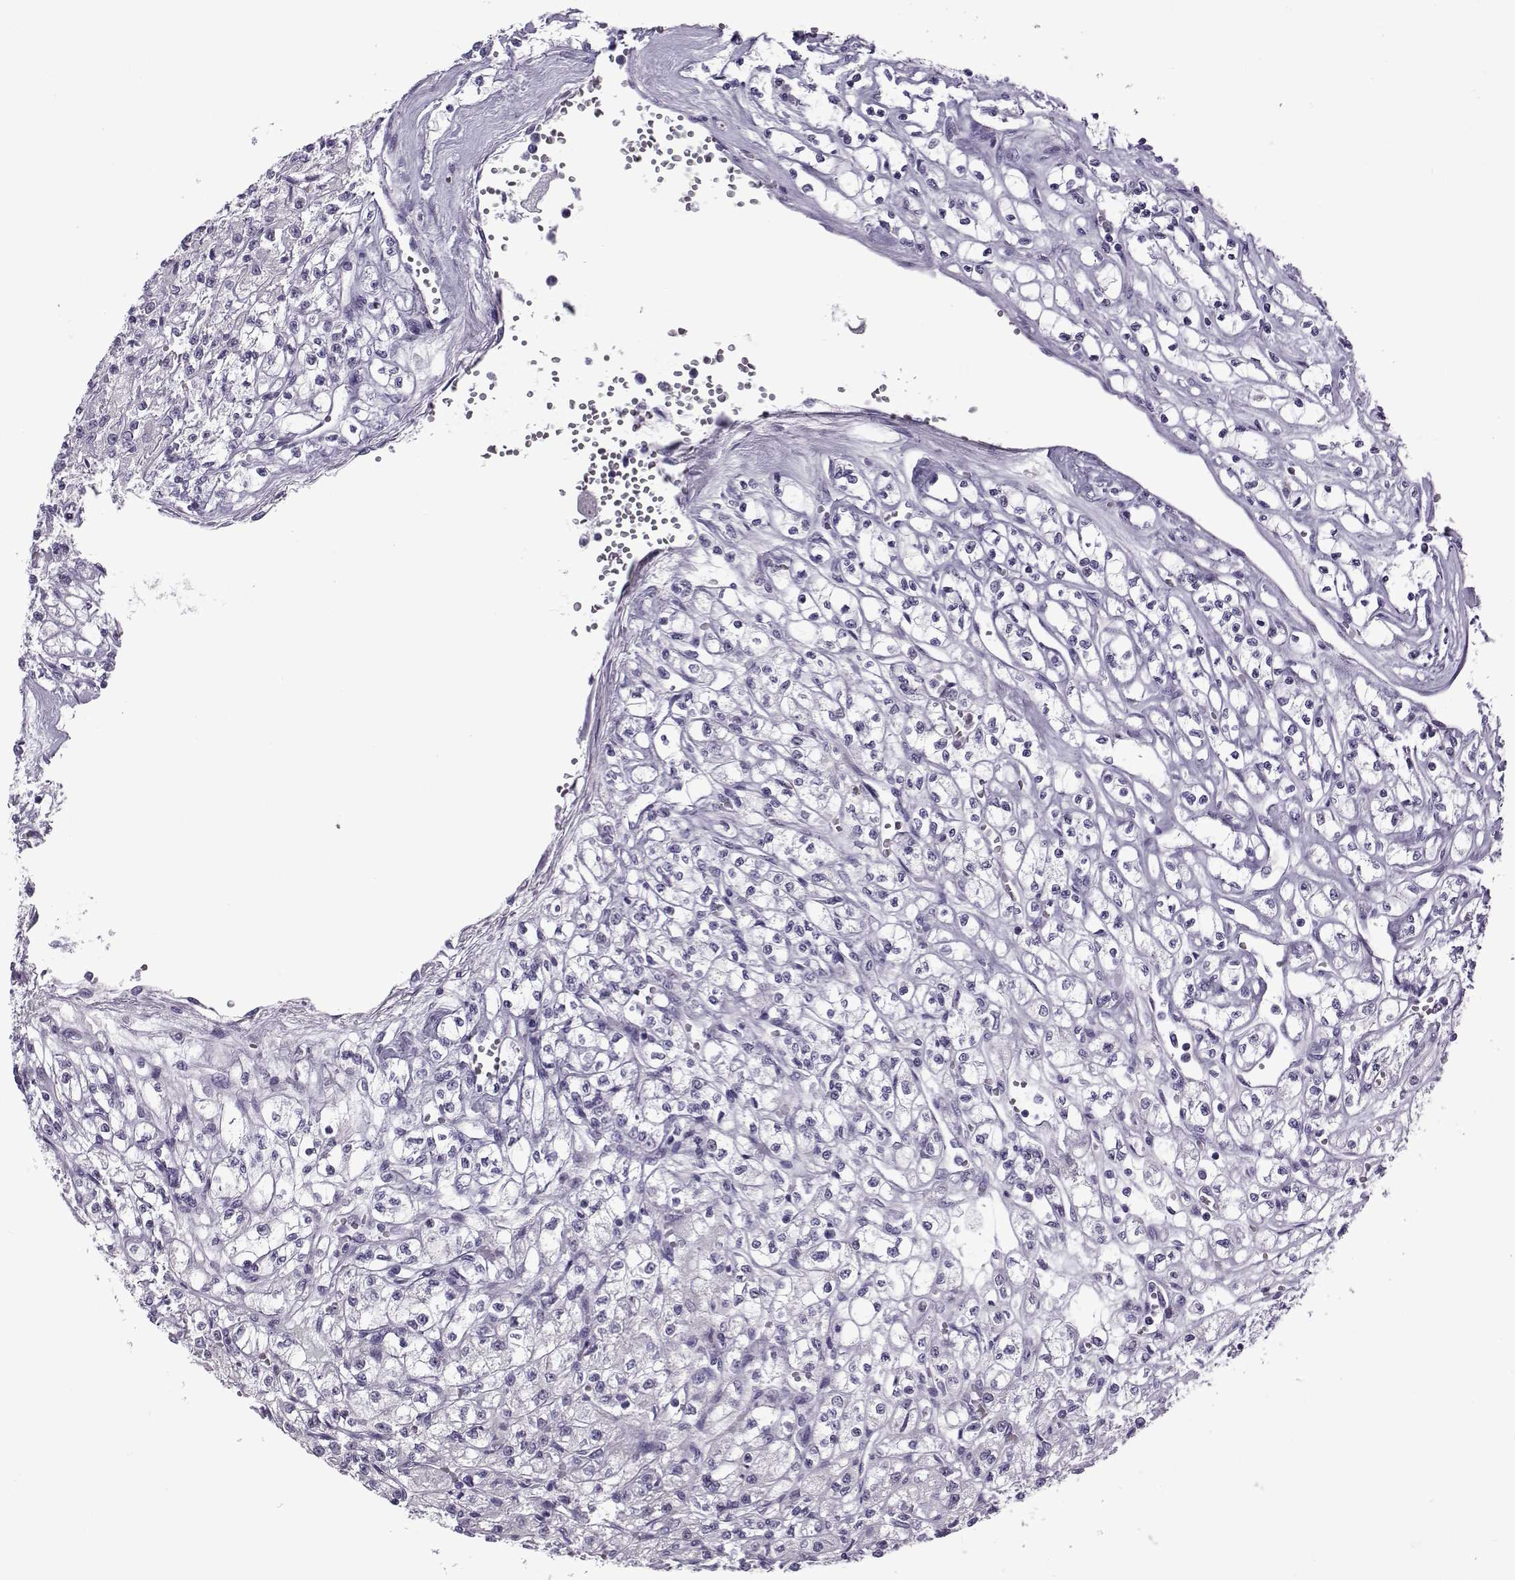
{"staining": {"intensity": "moderate", "quantity": "<25%", "location": "nuclear"}, "tissue": "renal cancer", "cell_type": "Tumor cells", "image_type": "cancer", "snomed": [{"axis": "morphology", "description": "Adenocarcinoma, NOS"}, {"axis": "topography", "description": "Kidney"}], "caption": "Moderate nuclear protein positivity is identified in about <25% of tumor cells in renal cancer.", "gene": "OIP5", "patient": {"sex": "female", "age": 70}}